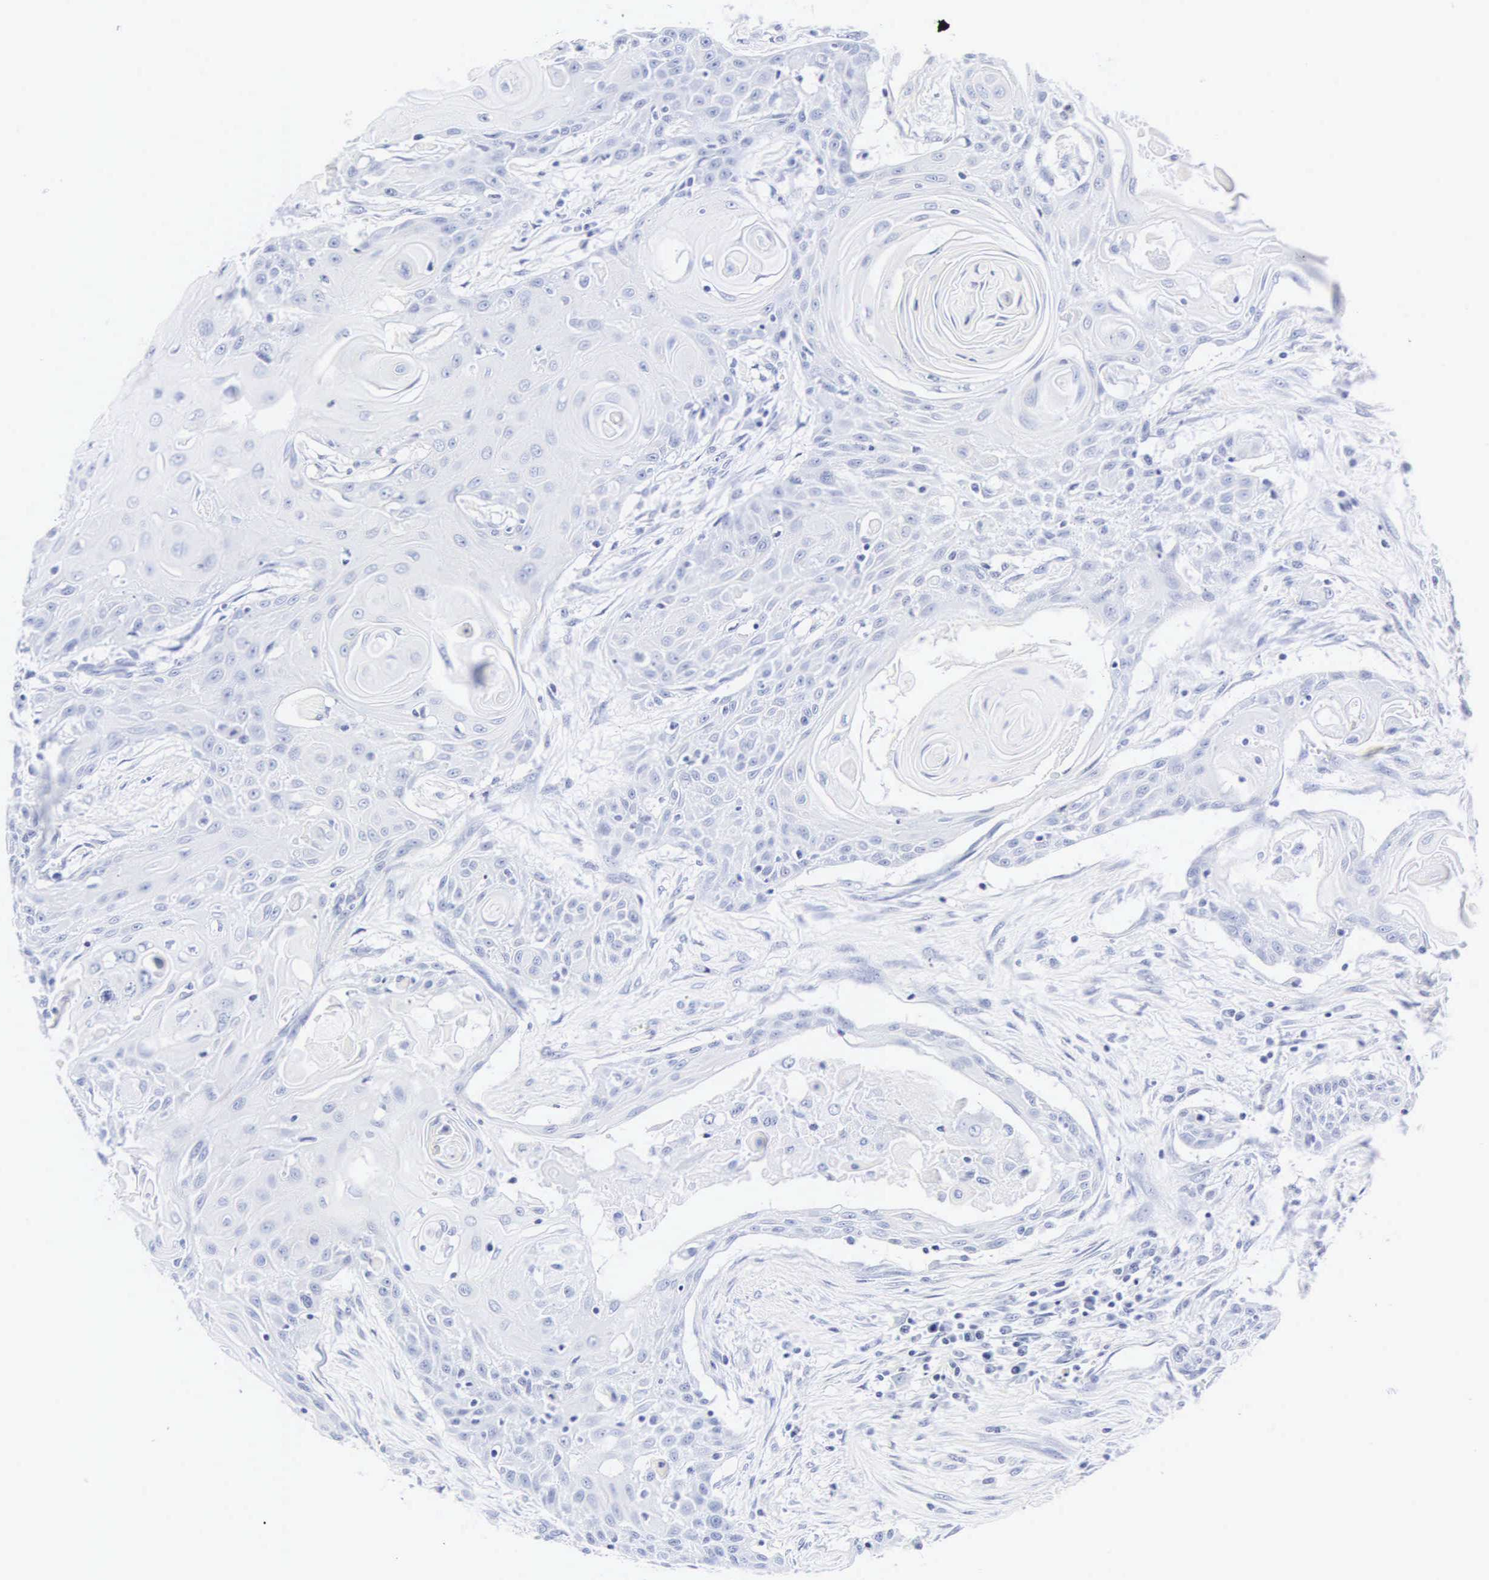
{"staining": {"intensity": "negative", "quantity": "none", "location": "none"}, "tissue": "head and neck cancer", "cell_type": "Tumor cells", "image_type": "cancer", "snomed": [{"axis": "morphology", "description": "Squamous cell carcinoma, NOS"}, {"axis": "morphology", "description": "Squamous cell carcinoma, metastatic, NOS"}, {"axis": "topography", "description": "Lymph node"}, {"axis": "topography", "description": "Salivary gland"}, {"axis": "topography", "description": "Head-Neck"}], "caption": "This is an immunohistochemistry (IHC) image of human metastatic squamous cell carcinoma (head and neck). There is no positivity in tumor cells.", "gene": "INS", "patient": {"sex": "female", "age": 74}}